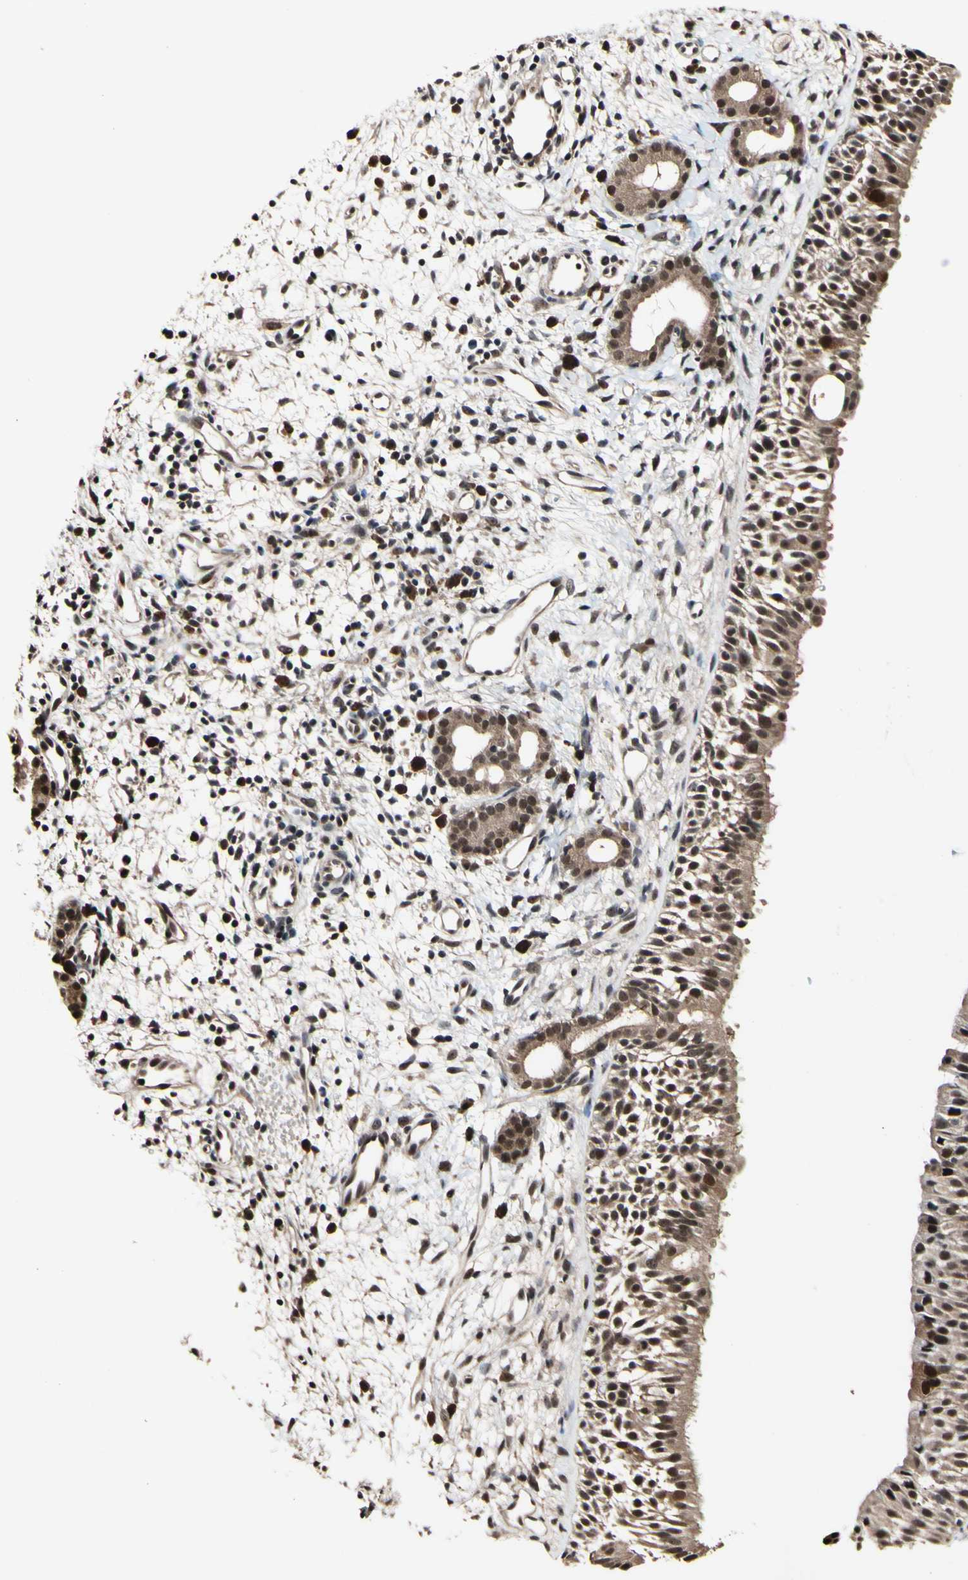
{"staining": {"intensity": "weak", "quantity": ">75%", "location": "cytoplasmic/membranous,nuclear"}, "tissue": "nasopharynx", "cell_type": "Respiratory epithelial cells", "image_type": "normal", "snomed": [{"axis": "morphology", "description": "Normal tissue, NOS"}, {"axis": "topography", "description": "Nasopharynx"}], "caption": "Protein expression by immunohistochemistry (IHC) reveals weak cytoplasmic/membranous,nuclear positivity in about >75% of respiratory epithelial cells in normal nasopharynx.", "gene": "PSMD10", "patient": {"sex": "male", "age": 22}}